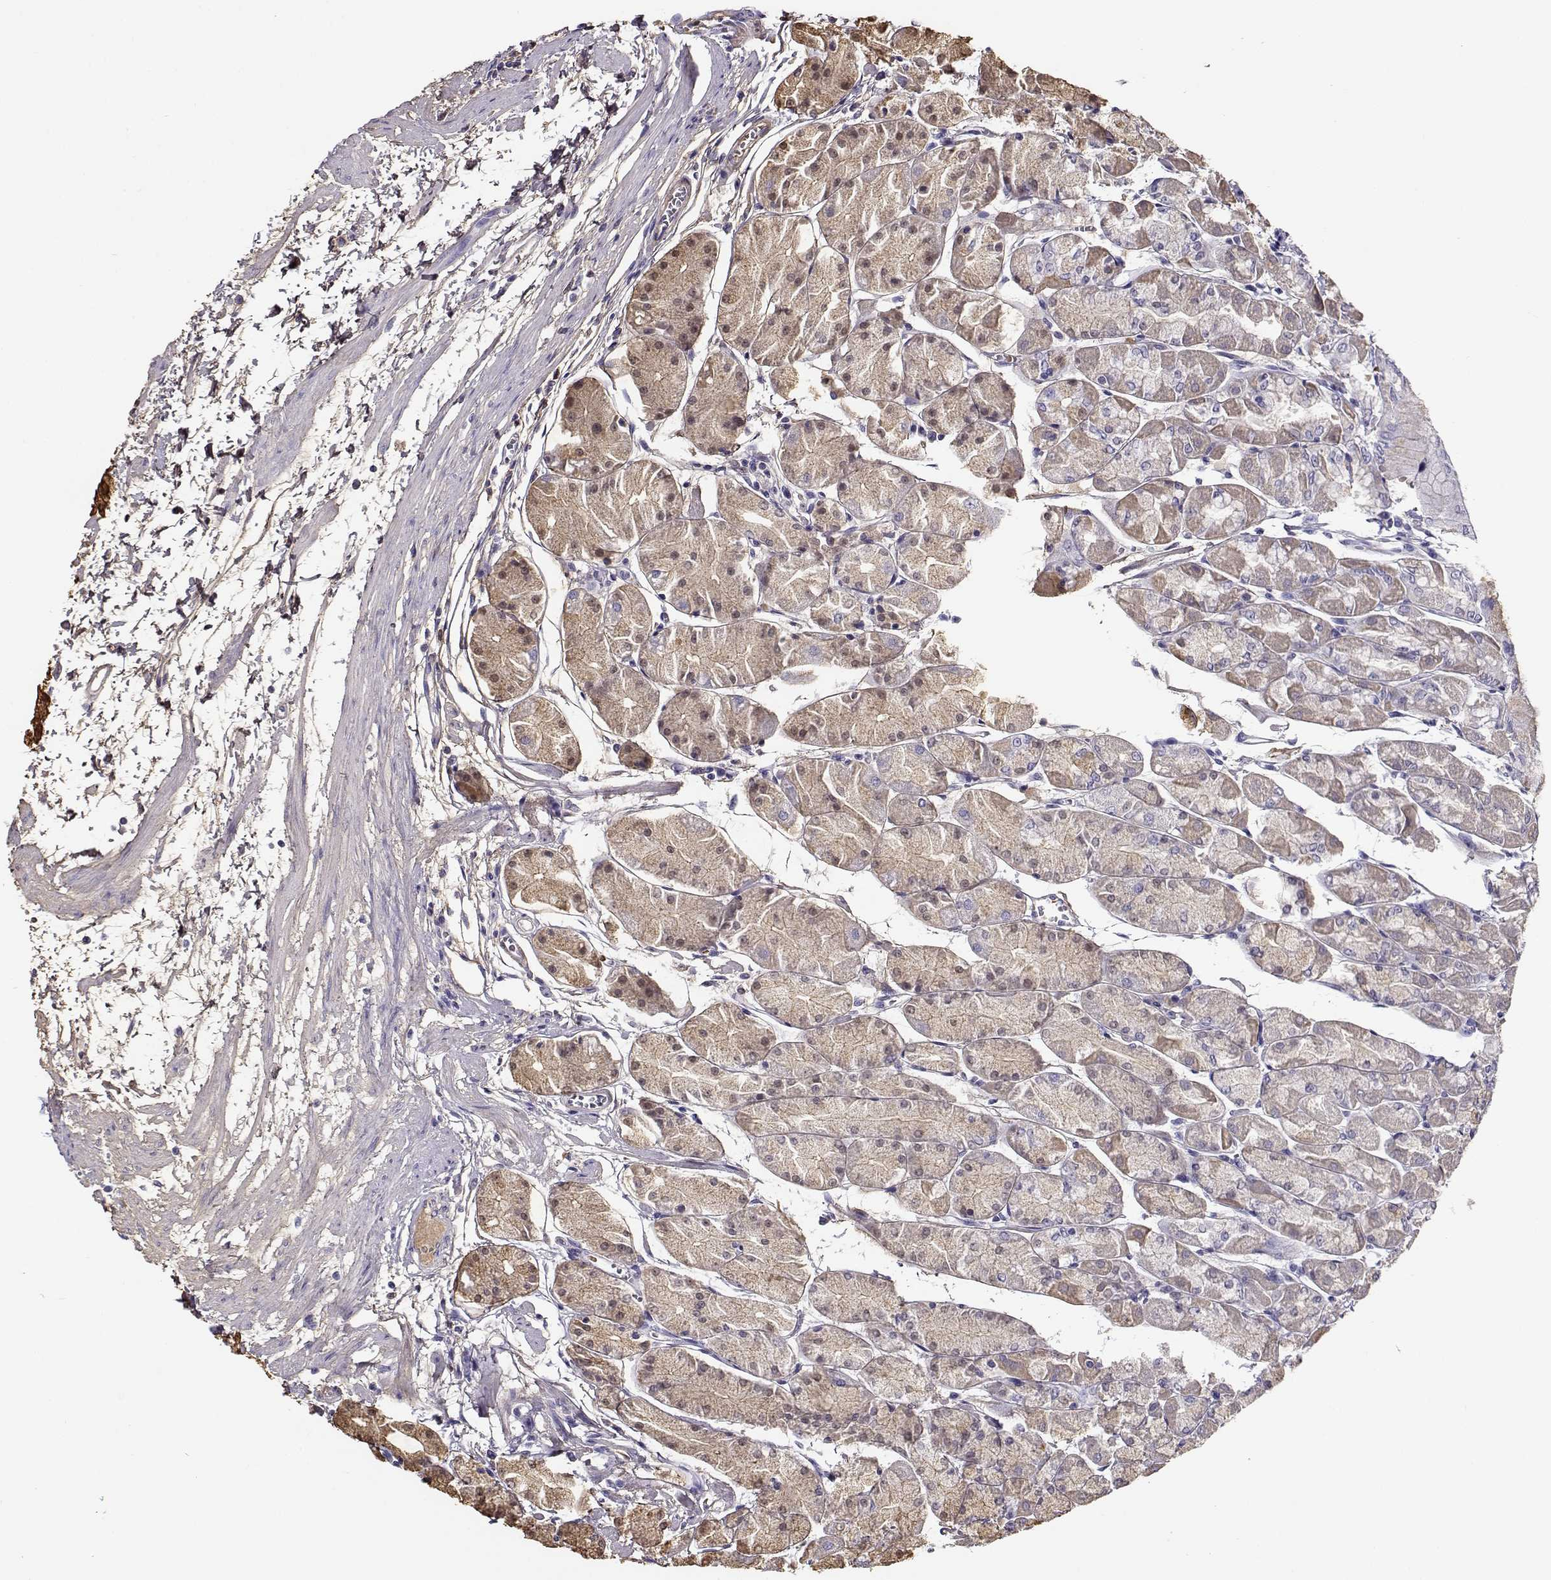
{"staining": {"intensity": "moderate", "quantity": "25%-75%", "location": "cytoplasmic/membranous"}, "tissue": "stomach", "cell_type": "Glandular cells", "image_type": "normal", "snomed": [{"axis": "morphology", "description": "Normal tissue, NOS"}, {"axis": "topography", "description": "Stomach, upper"}], "caption": "Benign stomach demonstrates moderate cytoplasmic/membranous positivity in about 25%-75% of glandular cells.", "gene": "CABS1", "patient": {"sex": "male", "age": 60}}